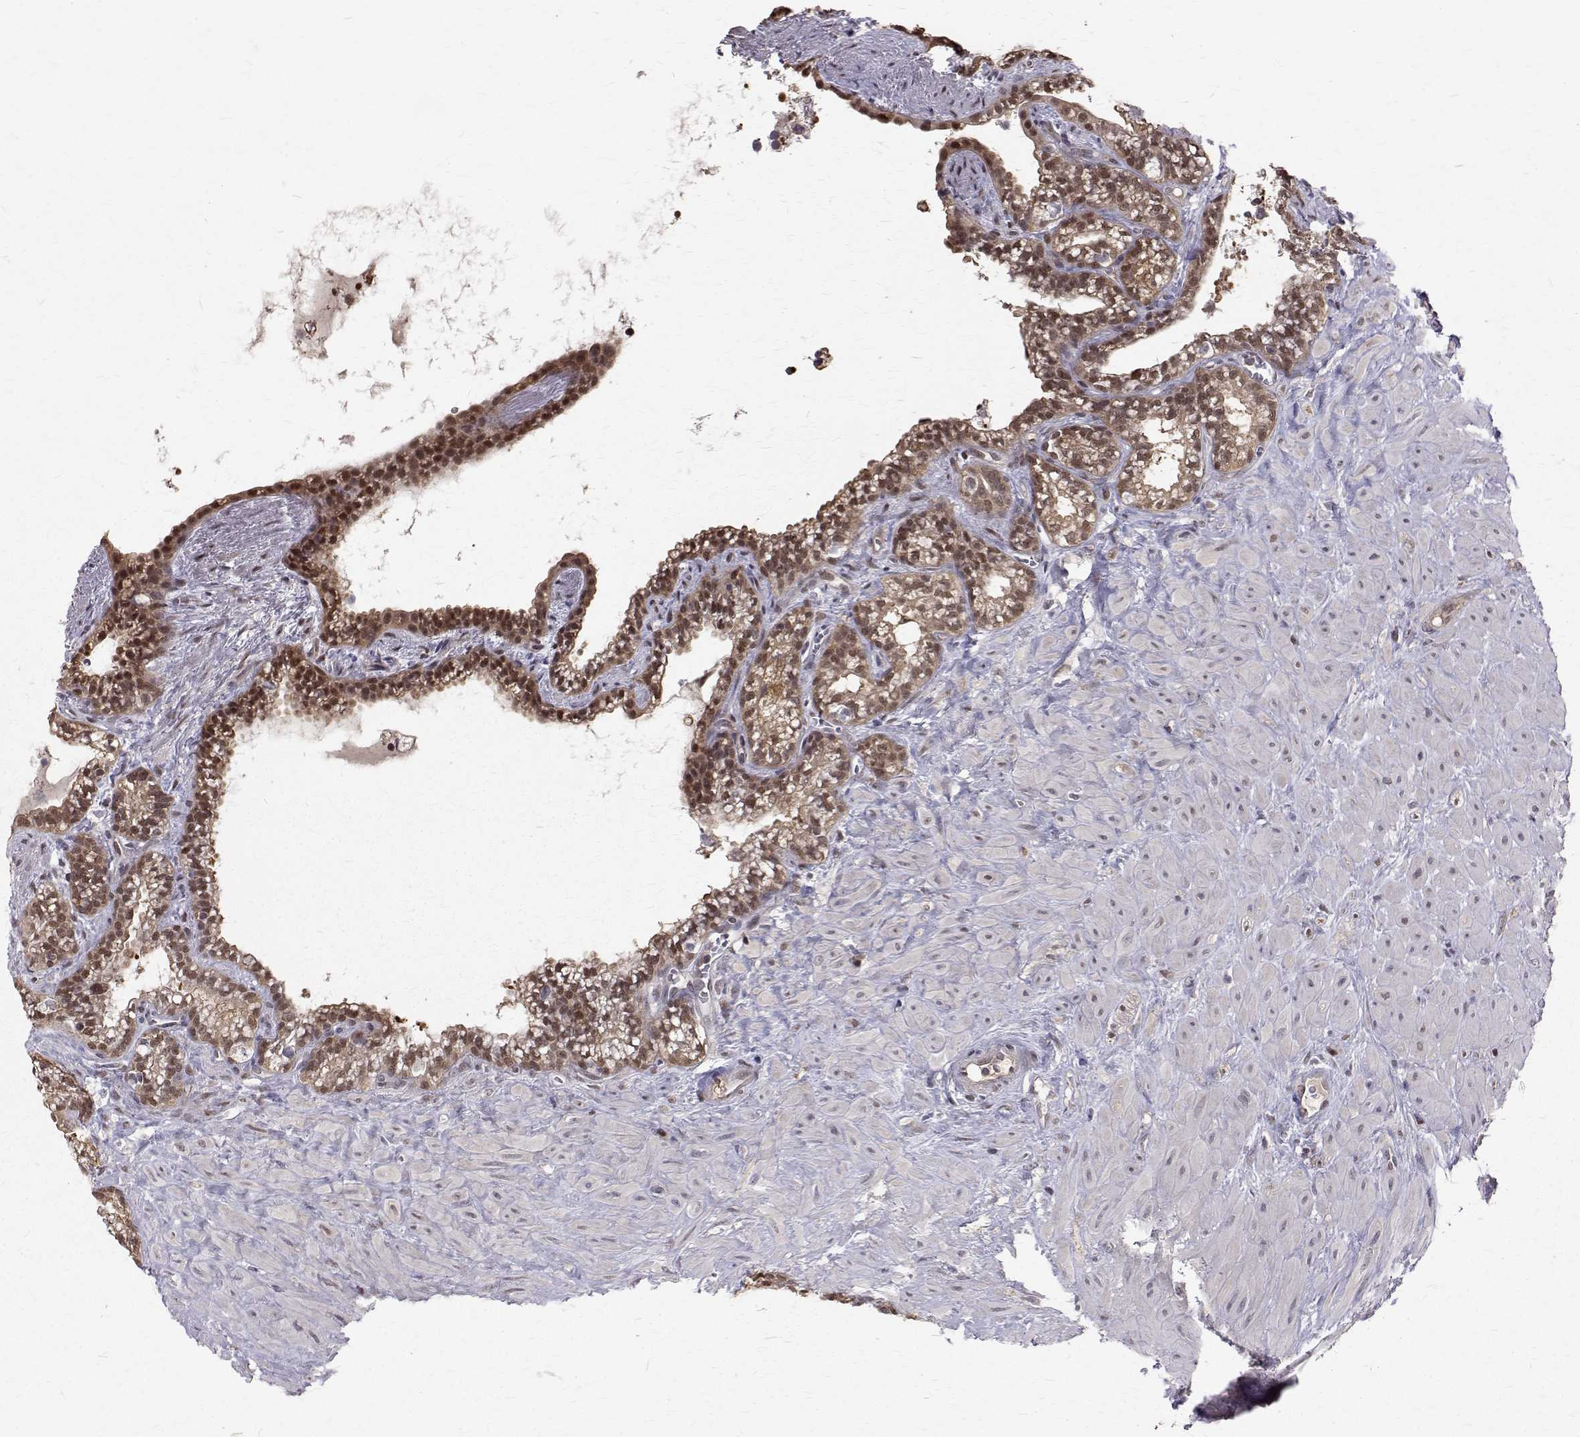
{"staining": {"intensity": "moderate", "quantity": ">75%", "location": "cytoplasmic/membranous,nuclear"}, "tissue": "seminal vesicle", "cell_type": "Glandular cells", "image_type": "normal", "snomed": [{"axis": "morphology", "description": "Normal tissue, NOS"}, {"axis": "topography", "description": "Seminal veicle"}], "caption": "Immunohistochemical staining of normal seminal vesicle displays >75% levels of moderate cytoplasmic/membranous,nuclear protein positivity in approximately >75% of glandular cells. The staining was performed using DAB to visualize the protein expression in brown, while the nuclei were stained in blue with hematoxylin (Magnification: 20x).", "gene": "NIF3L1", "patient": {"sex": "male", "age": 76}}